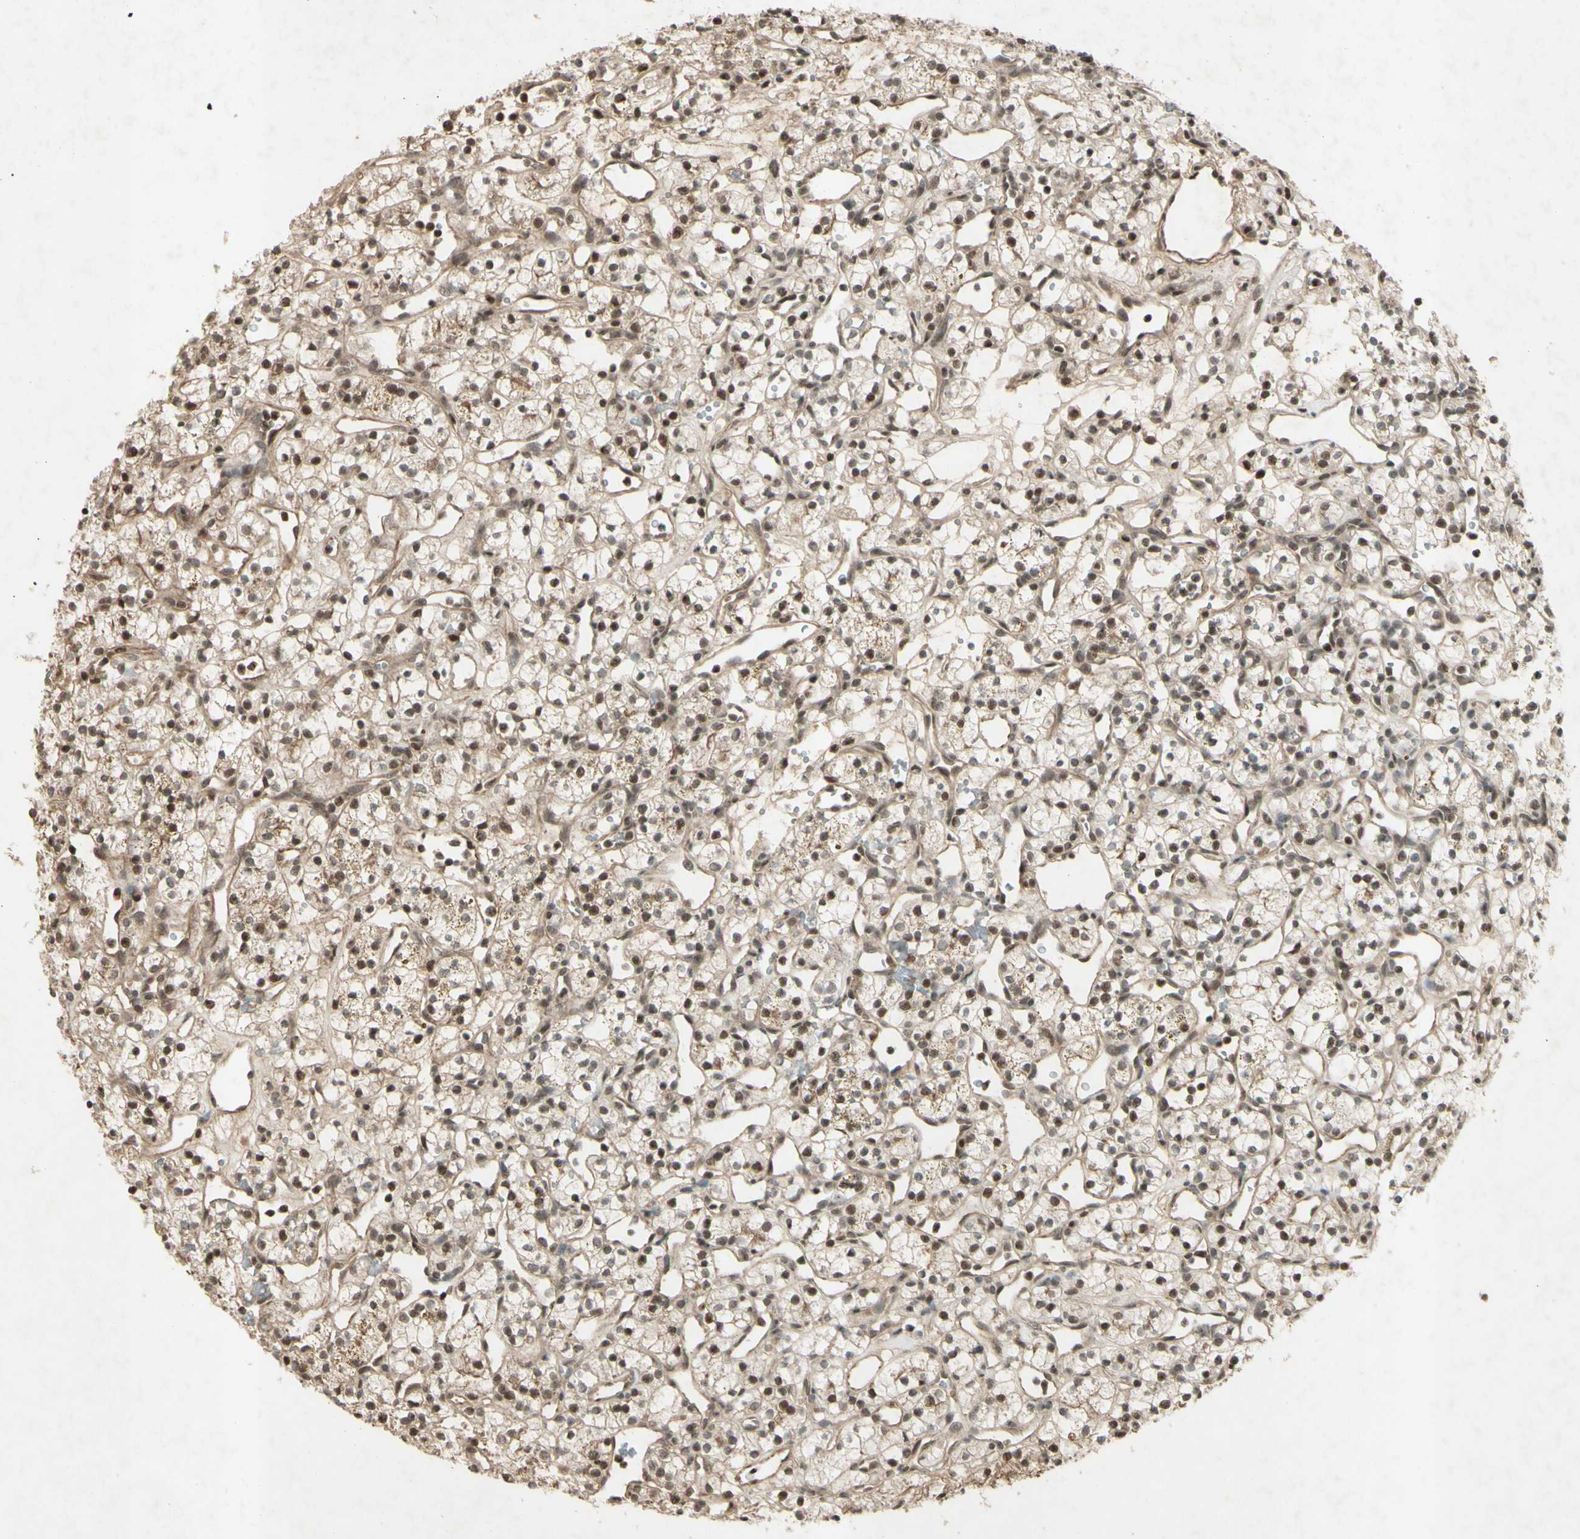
{"staining": {"intensity": "moderate", "quantity": ">75%", "location": "nuclear"}, "tissue": "renal cancer", "cell_type": "Tumor cells", "image_type": "cancer", "snomed": [{"axis": "morphology", "description": "Adenocarcinoma, NOS"}, {"axis": "topography", "description": "Kidney"}], "caption": "Immunohistochemical staining of human renal cancer exhibits medium levels of moderate nuclear staining in about >75% of tumor cells.", "gene": "SNW1", "patient": {"sex": "female", "age": 60}}